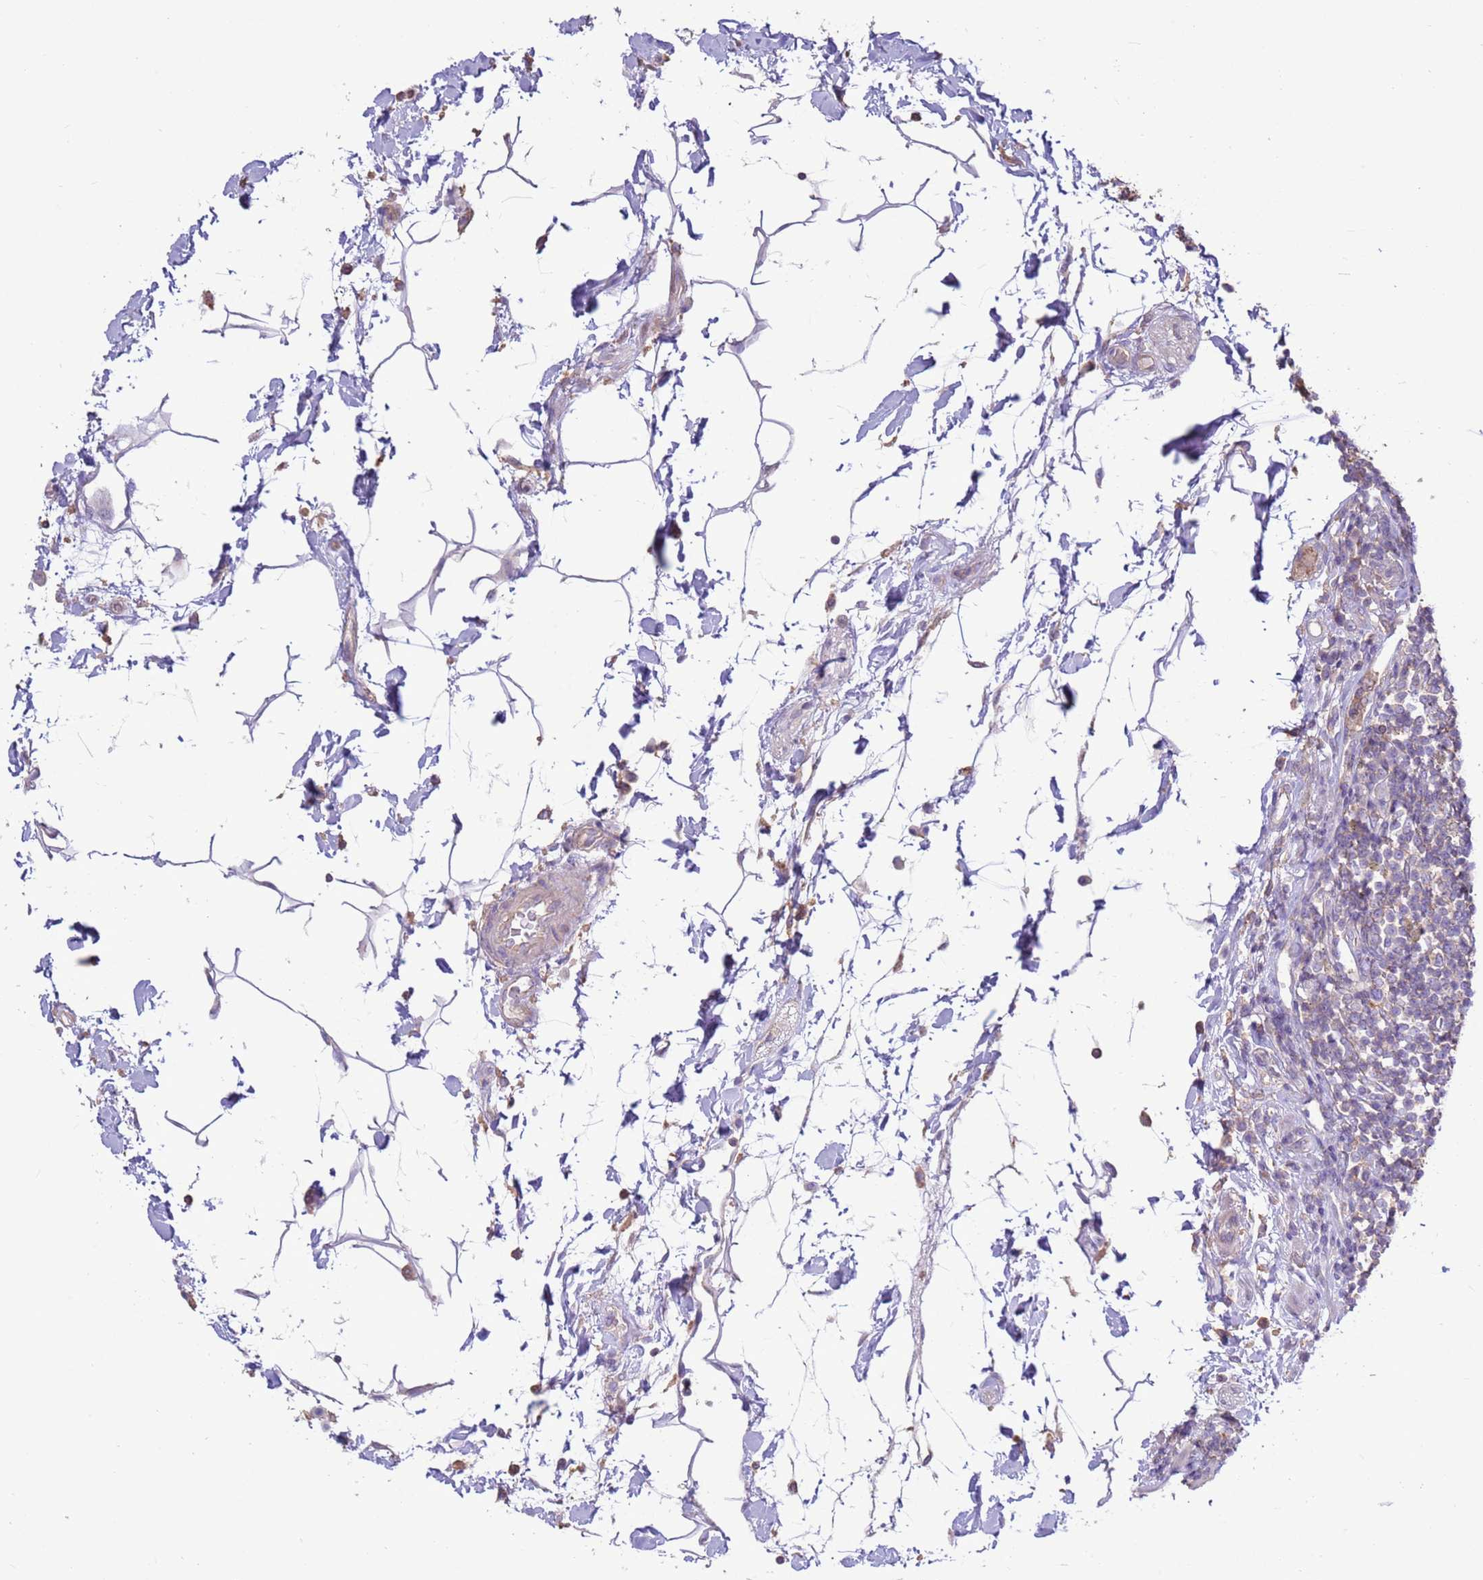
{"staining": {"intensity": "negative", "quantity": "none", "location": "none"}, "tissue": "colon", "cell_type": "Endothelial cells", "image_type": "normal", "snomed": [{"axis": "morphology", "description": "Normal tissue, NOS"}, {"axis": "topography", "description": "Colon"}], "caption": "IHC of unremarkable human colon shows no expression in endothelial cells.", "gene": "EVA1B", "patient": {"sex": "female", "age": 79}}